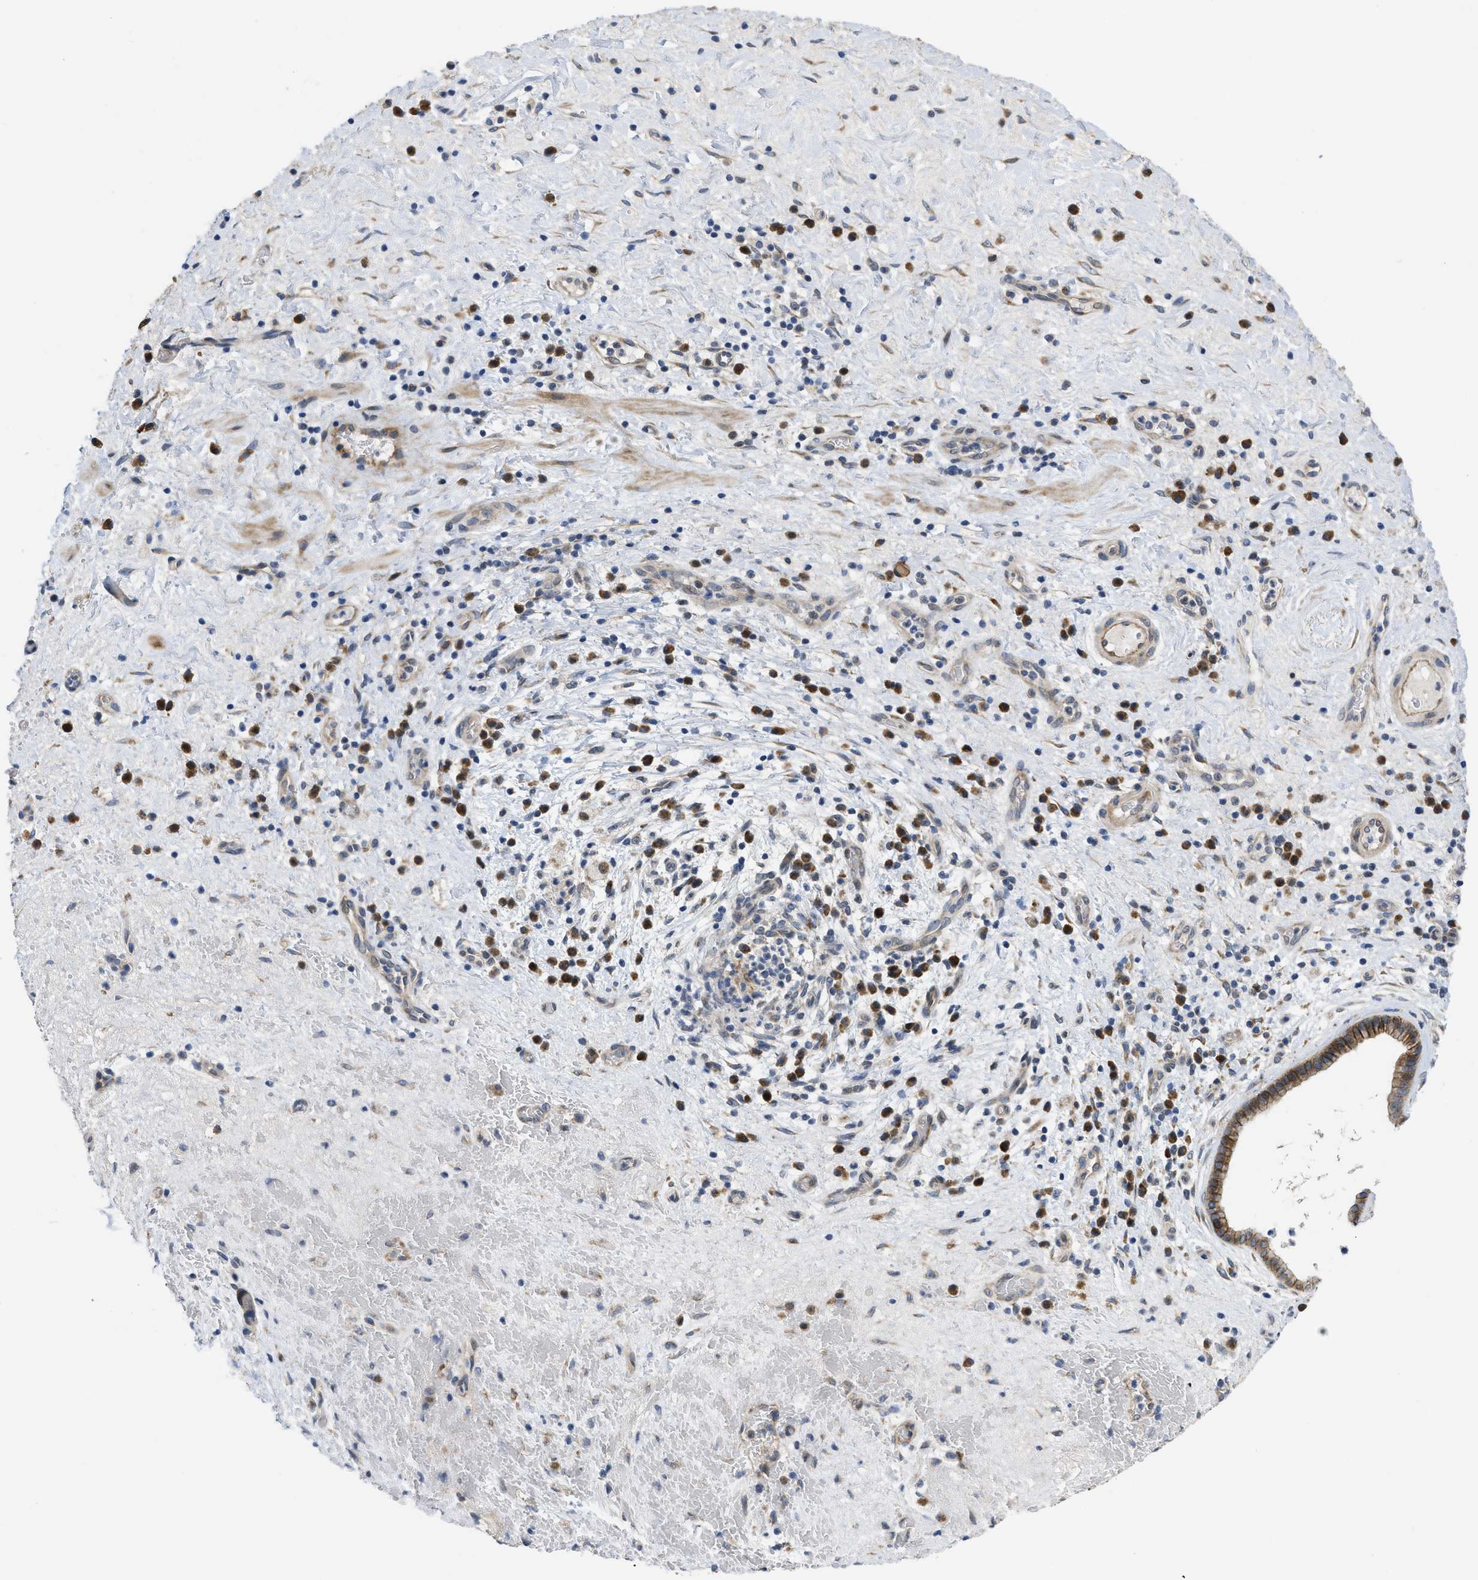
{"staining": {"intensity": "moderate", "quantity": ">75%", "location": "cytoplasmic/membranous"}, "tissue": "liver cancer", "cell_type": "Tumor cells", "image_type": "cancer", "snomed": [{"axis": "morphology", "description": "Cholangiocarcinoma"}, {"axis": "topography", "description": "Liver"}], "caption": "High-magnification brightfield microscopy of cholangiocarcinoma (liver) stained with DAB (brown) and counterstained with hematoxylin (blue). tumor cells exhibit moderate cytoplasmic/membranous expression is seen in about>75% of cells.", "gene": "CDPF1", "patient": {"sex": "female", "age": 38}}